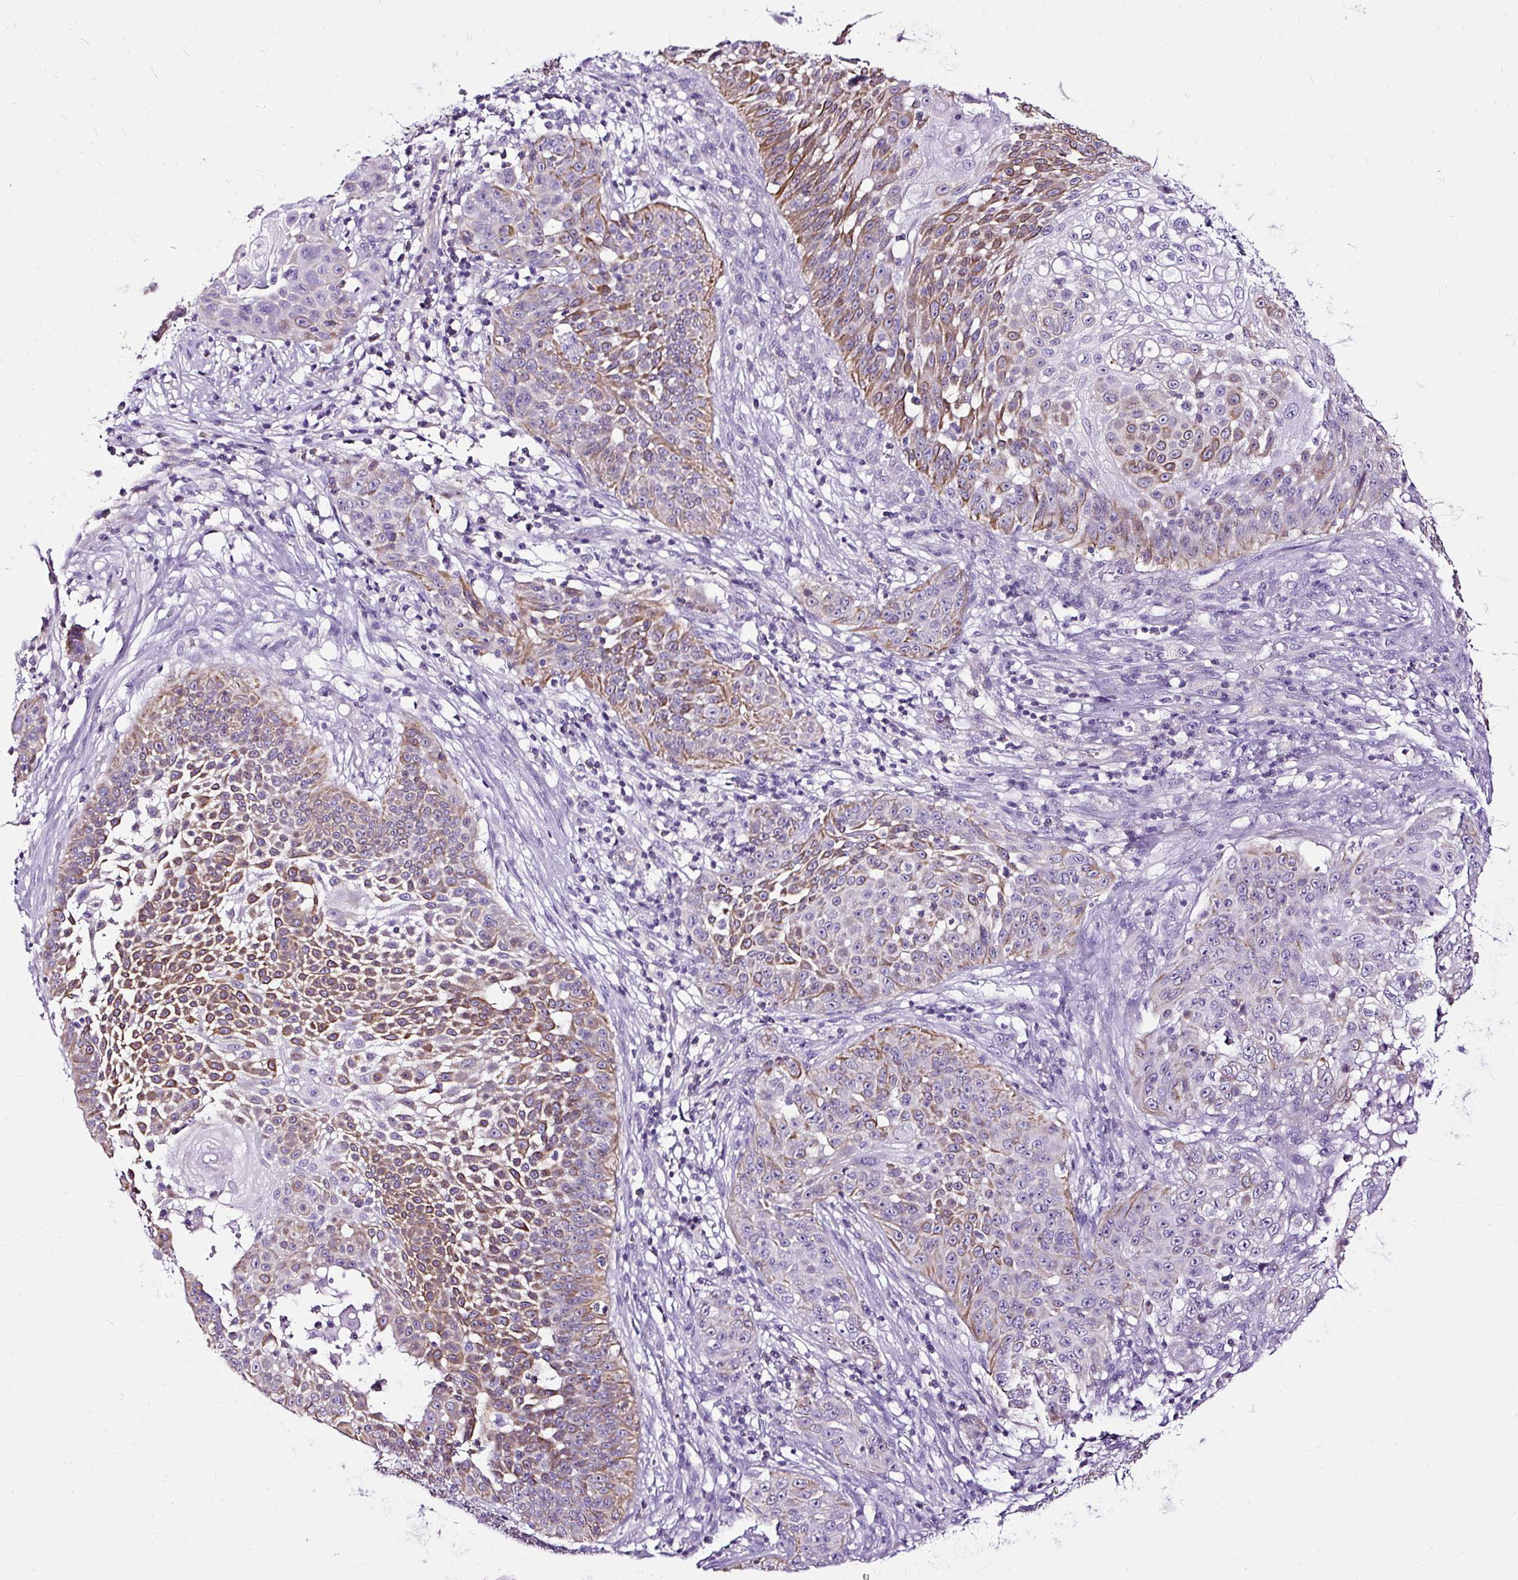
{"staining": {"intensity": "moderate", "quantity": "25%-75%", "location": "cytoplasmic/membranous"}, "tissue": "skin cancer", "cell_type": "Tumor cells", "image_type": "cancer", "snomed": [{"axis": "morphology", "description": "Squamous cell carcinoma, NOS"}, {"axis": "topography", "description": "Skin"}], "caption": "This is a micrograph of IHC staining of squamous cell carcinoma (skin), which shows moderate positivity in the cytoplasmic/membranous of tumor cells.", "gene": "SLC7A8", "patient": {"sex": "male", "age": 24}}